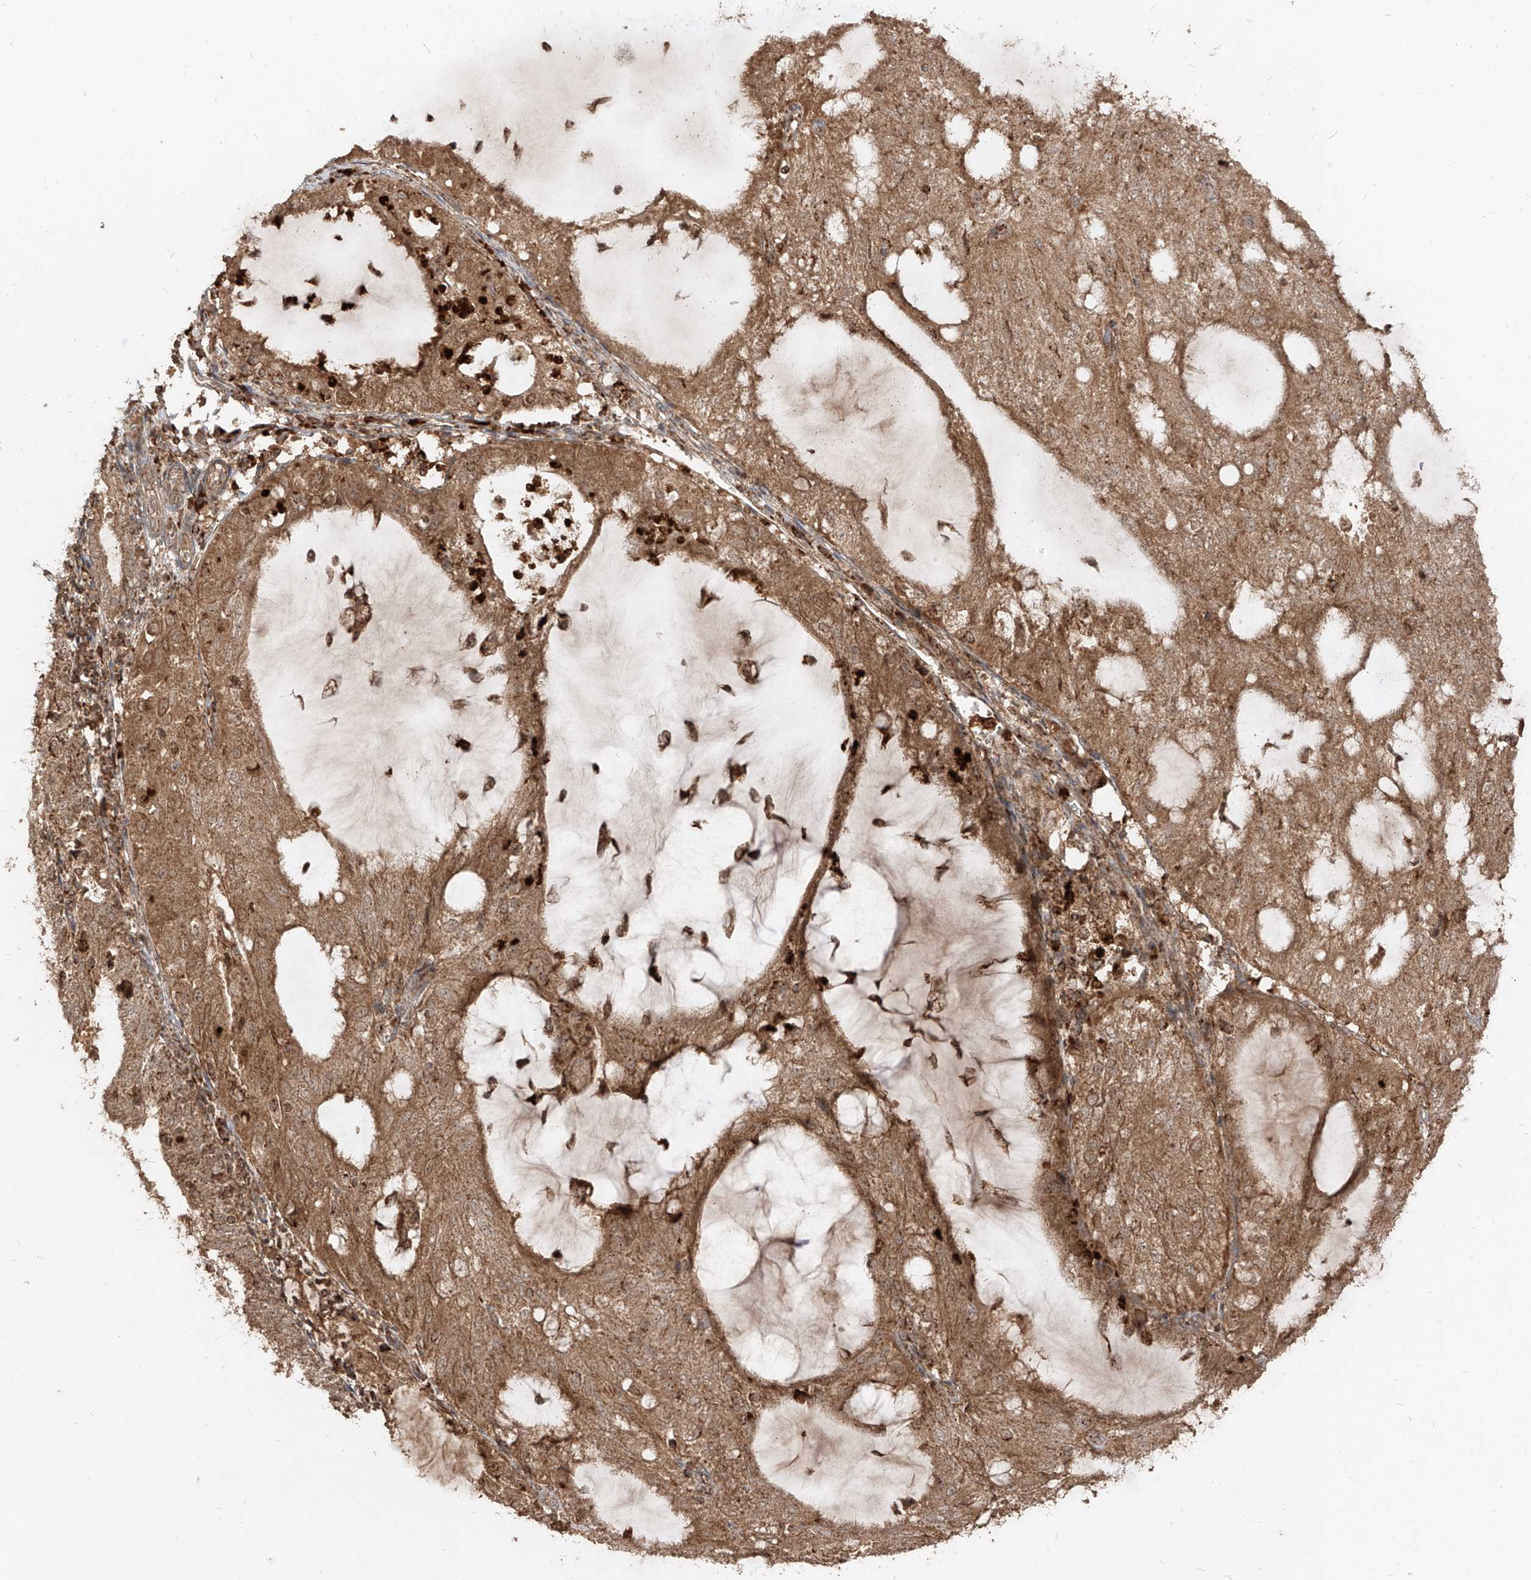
{"staining": {"intensity": "moderate", "quantity": ">75%", "location": "cytoplasmic/membranous"}, "tissue": "endometrial cancer", "cell_type": "Tumor cells", "image_type": "cancer", "snomed": [{"axis": "morphology", "description": "Adenocarcinoma, NOS"}, {"axis": "topography", "description": "Endometrium"}], "caption": "DAB immunohistochemical staining of adenocarcinoma (endometrial) shows moderate cytoplasmic/membranous protein positivity in approximately >75% of tumor cells.", "gene": "AIM2", "patient": {"sex": "female", "age": 81}}